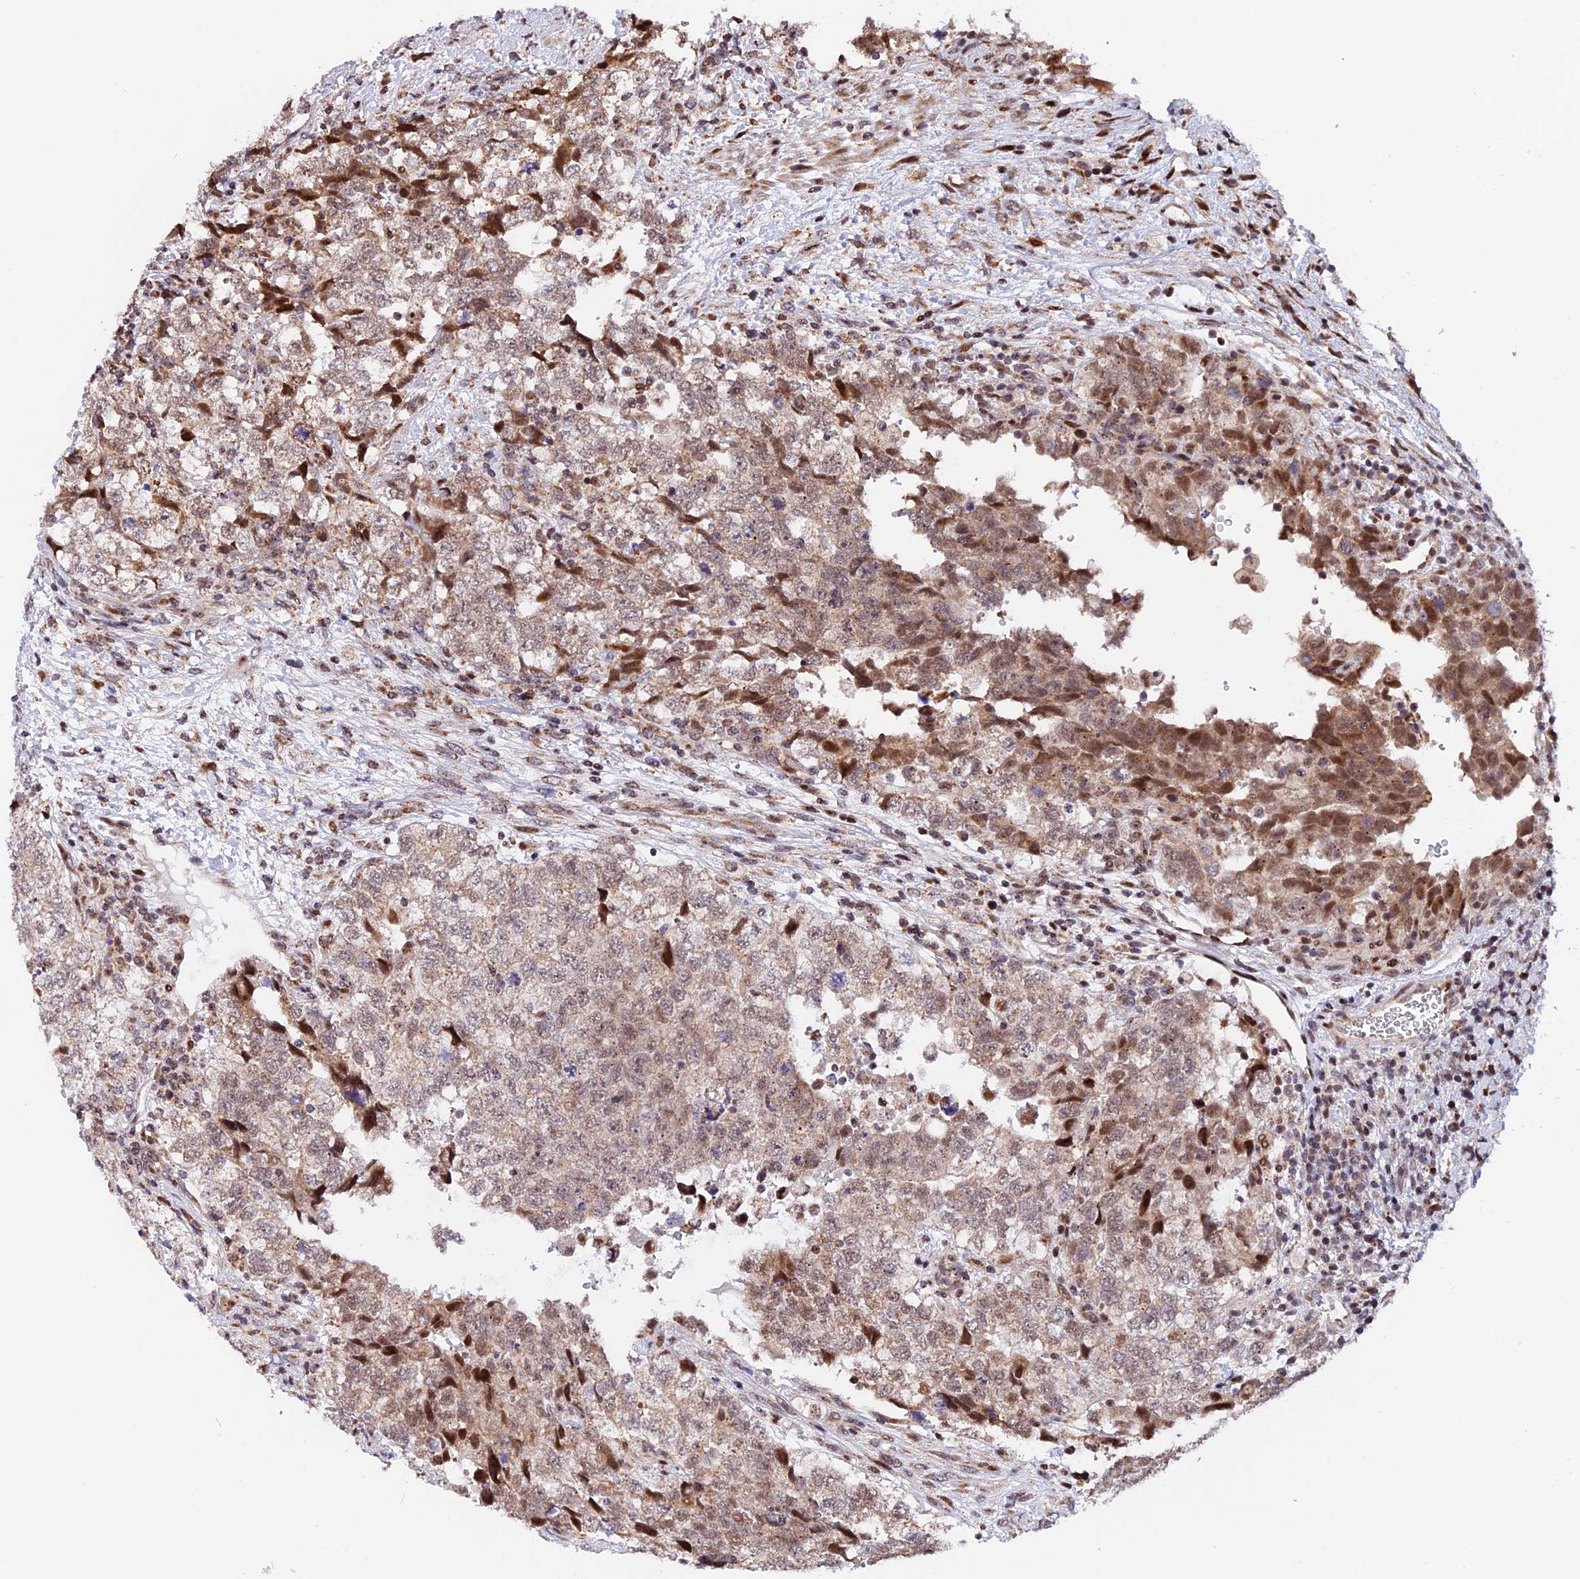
{"staining": {"intensity": "moderate", "quantity": ">75%", "location": "cytoplasmic/membranous"}, "tissue": "testis cancer", "cell_type": "Tumor cells", "image_type": "cancer", "snomed": [{"axis": "morphology", "description": "Carcinoma, Embryonal, NOS"}, {"axis": "topography", "description": "Testis"}], "caption": "High-power microscopy captured an immunohistochemistry (IHC) micrograph of testis cancer (embryonal carcinoma), revealing moderate cytoplasmic/membranous staining in about >75% of tumor cells.", "gene": "FAM174C", "patient": {"sex": "male", "age": 37}}